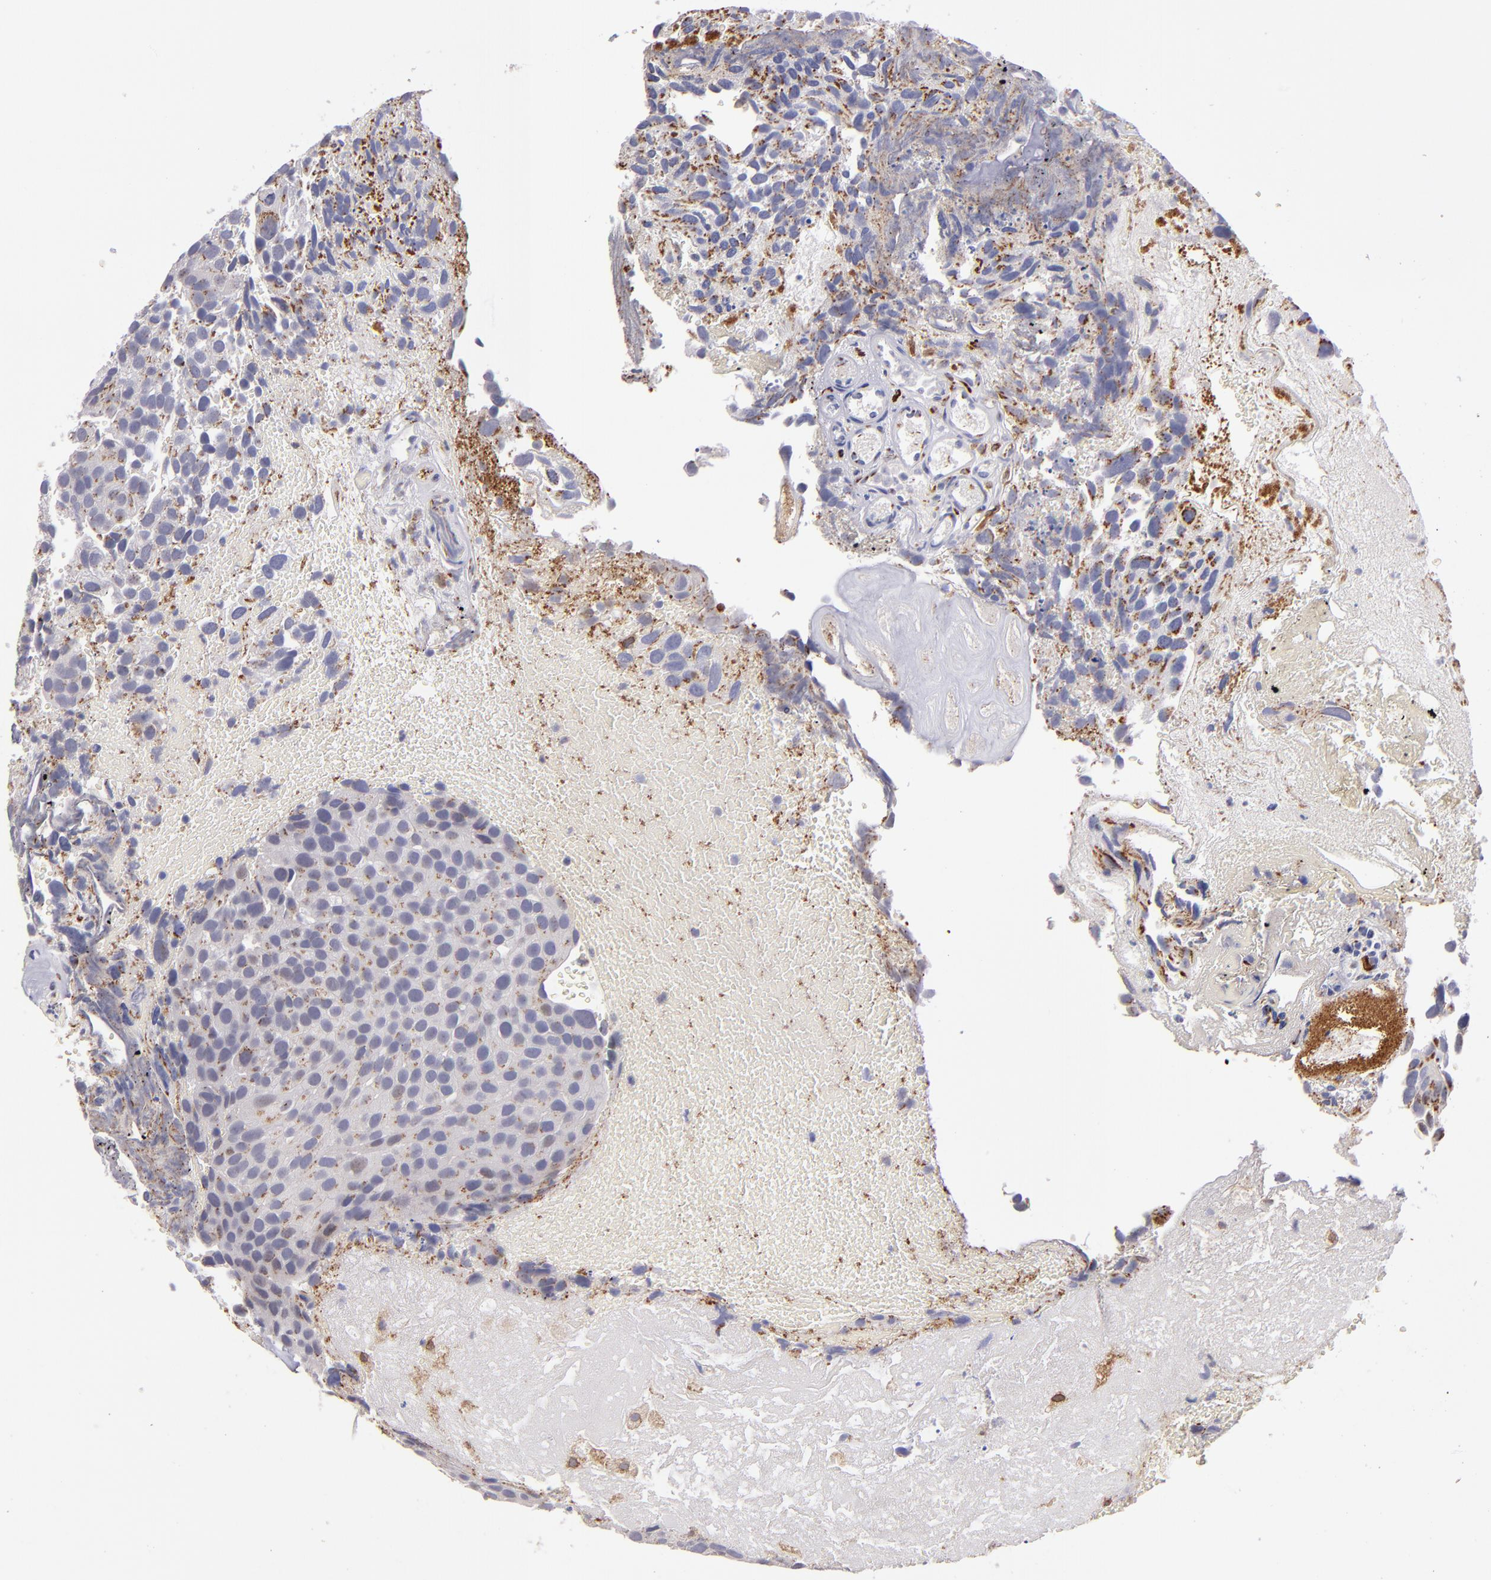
{"staining": {"intensity": "weak", "quantity": ">75%", "location": "cytoplasmic/membranous"}, "tissue": "urothelial cancer", "cell_type": "Tumor cells", "image_type": "cancer", "snomed": [{"axis": "morphology", "description": "Urothelial carcinoma, High grade"}, {"axis": "topography", "description": "Urinary bladder"}], "caption": "High-power microscopy captured an IHC image of high-grade urothelial carcinoma, revealing weak cytoplasmic/membranous staining in about >75% of tumor cells.", "gene": "PTGS1", "patient": {"sex": "male", "age": 72}}